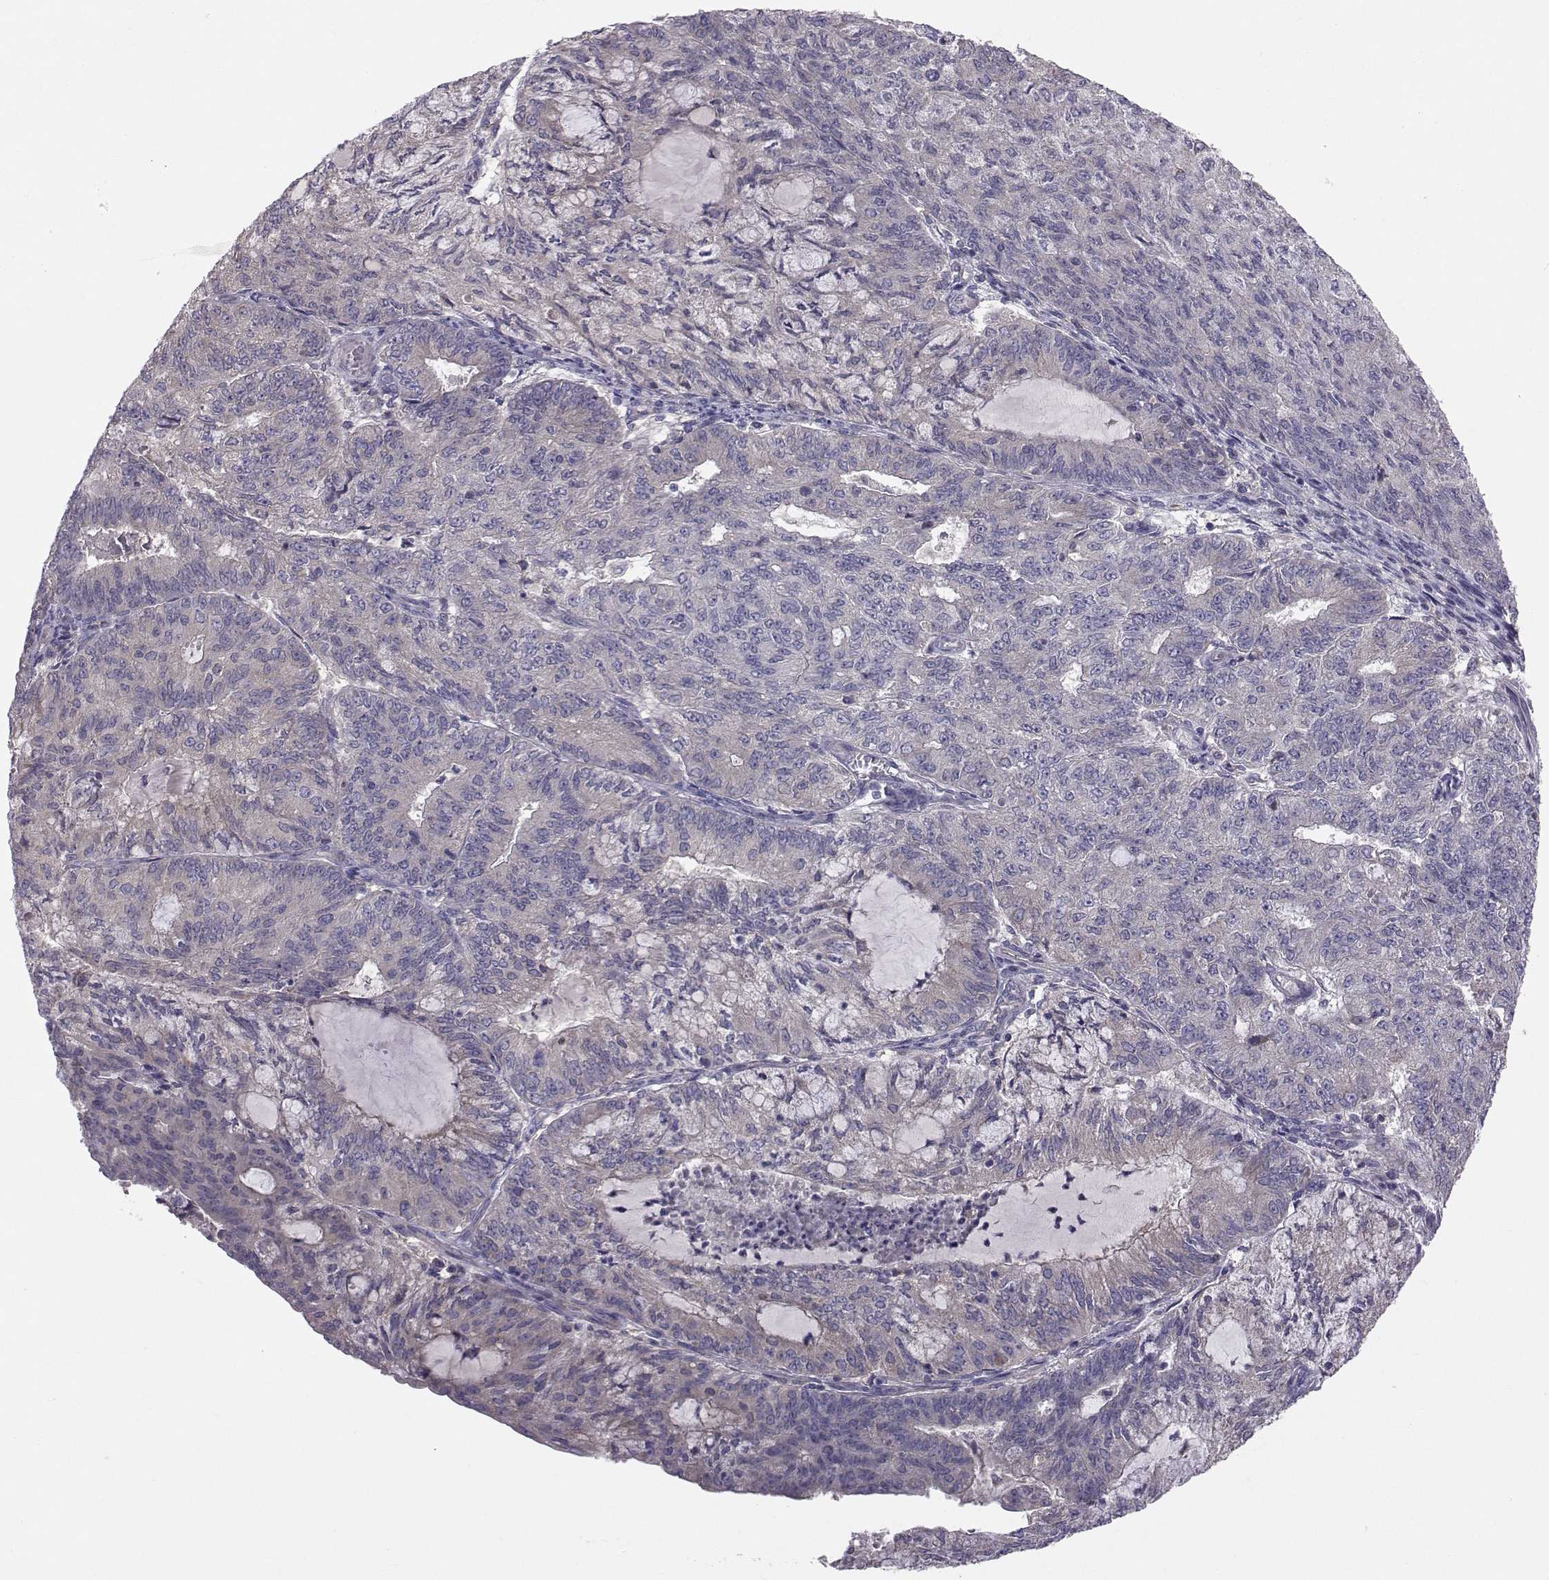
{"staining": {"intensity": "negative", "quantity": "none", "location": "none"}, "tissue": "endometrial cancer", "cell_type": "Tumor cells", "image_type": "cancer", "snomed": [{"axis": "morphology", "description": "Adenocarcinoma, NOS"}, {"axis": "topography", "description": "Endometrium"}], "caption": "A high-resolution micrograph shows immunohistochemistry staining of endometrial cancer (adenocarcinoma), which demonstrates no significant expression in tumor cells.", "gene": "PEX5L", "patient": {"sex": "female", "age": 82}}